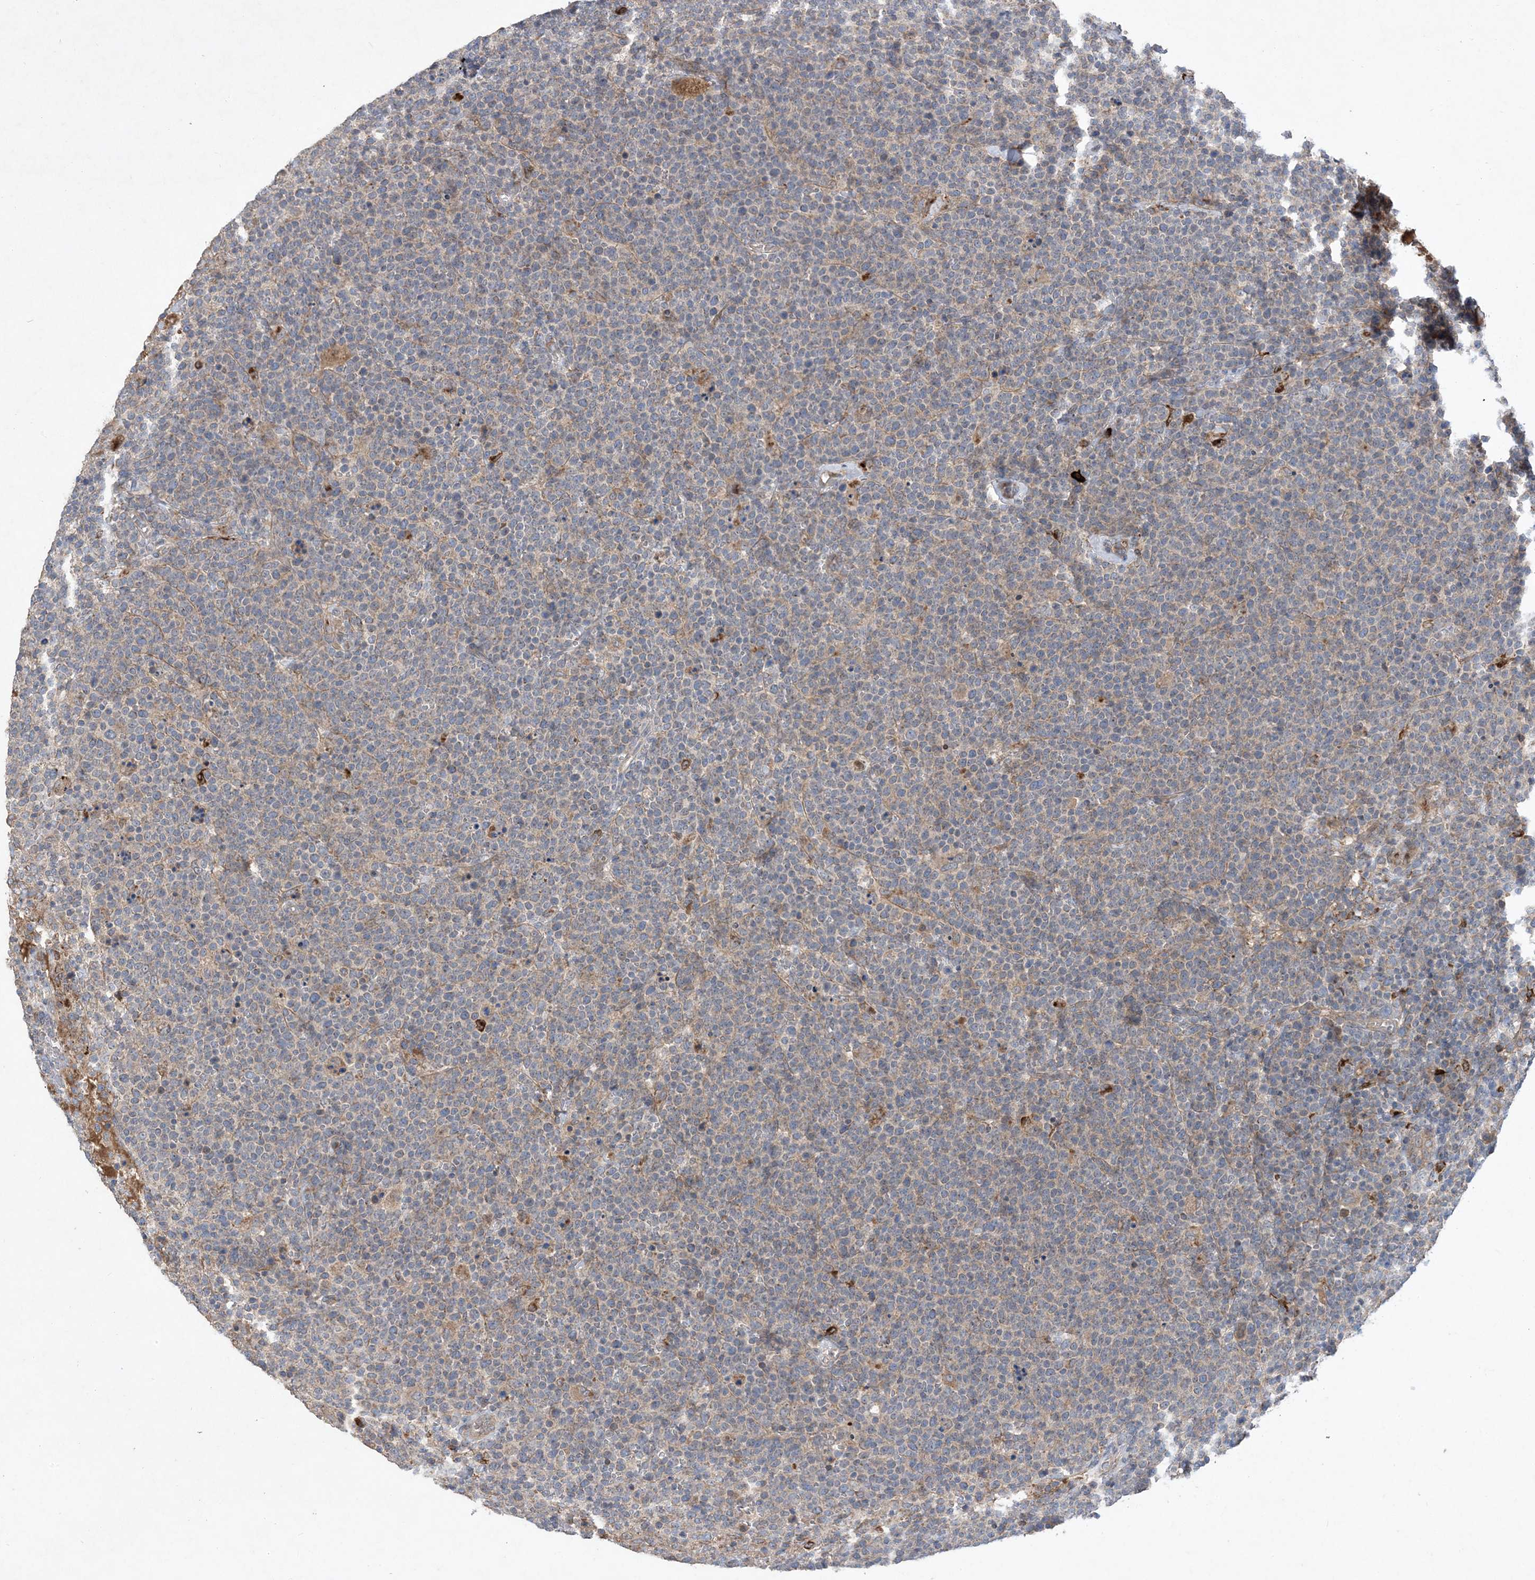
{"staining": {"intensity": "weak", "quantity": "25%-75%", "location": "cytoplasmic/membranous"}, "tissue": "lymphoma", "cell_type": "Tumor cells", "image_type": "cancer", "snomed": [{"axis": "morphology", "description": "Malignant lymphoma, non-Hodgkin's type, High grade"}, {"axis": "topography", "description": "Lymph node"}], "caption": "Tumor cells reveal weak cytoplasmic/membranous positivity in approximately 25%-75% of cells in malignant lymphoma, non-Hodgkin's type (high-grade).", "gene": "MASP2", "patient": {"sex": "male", "age": 61}}